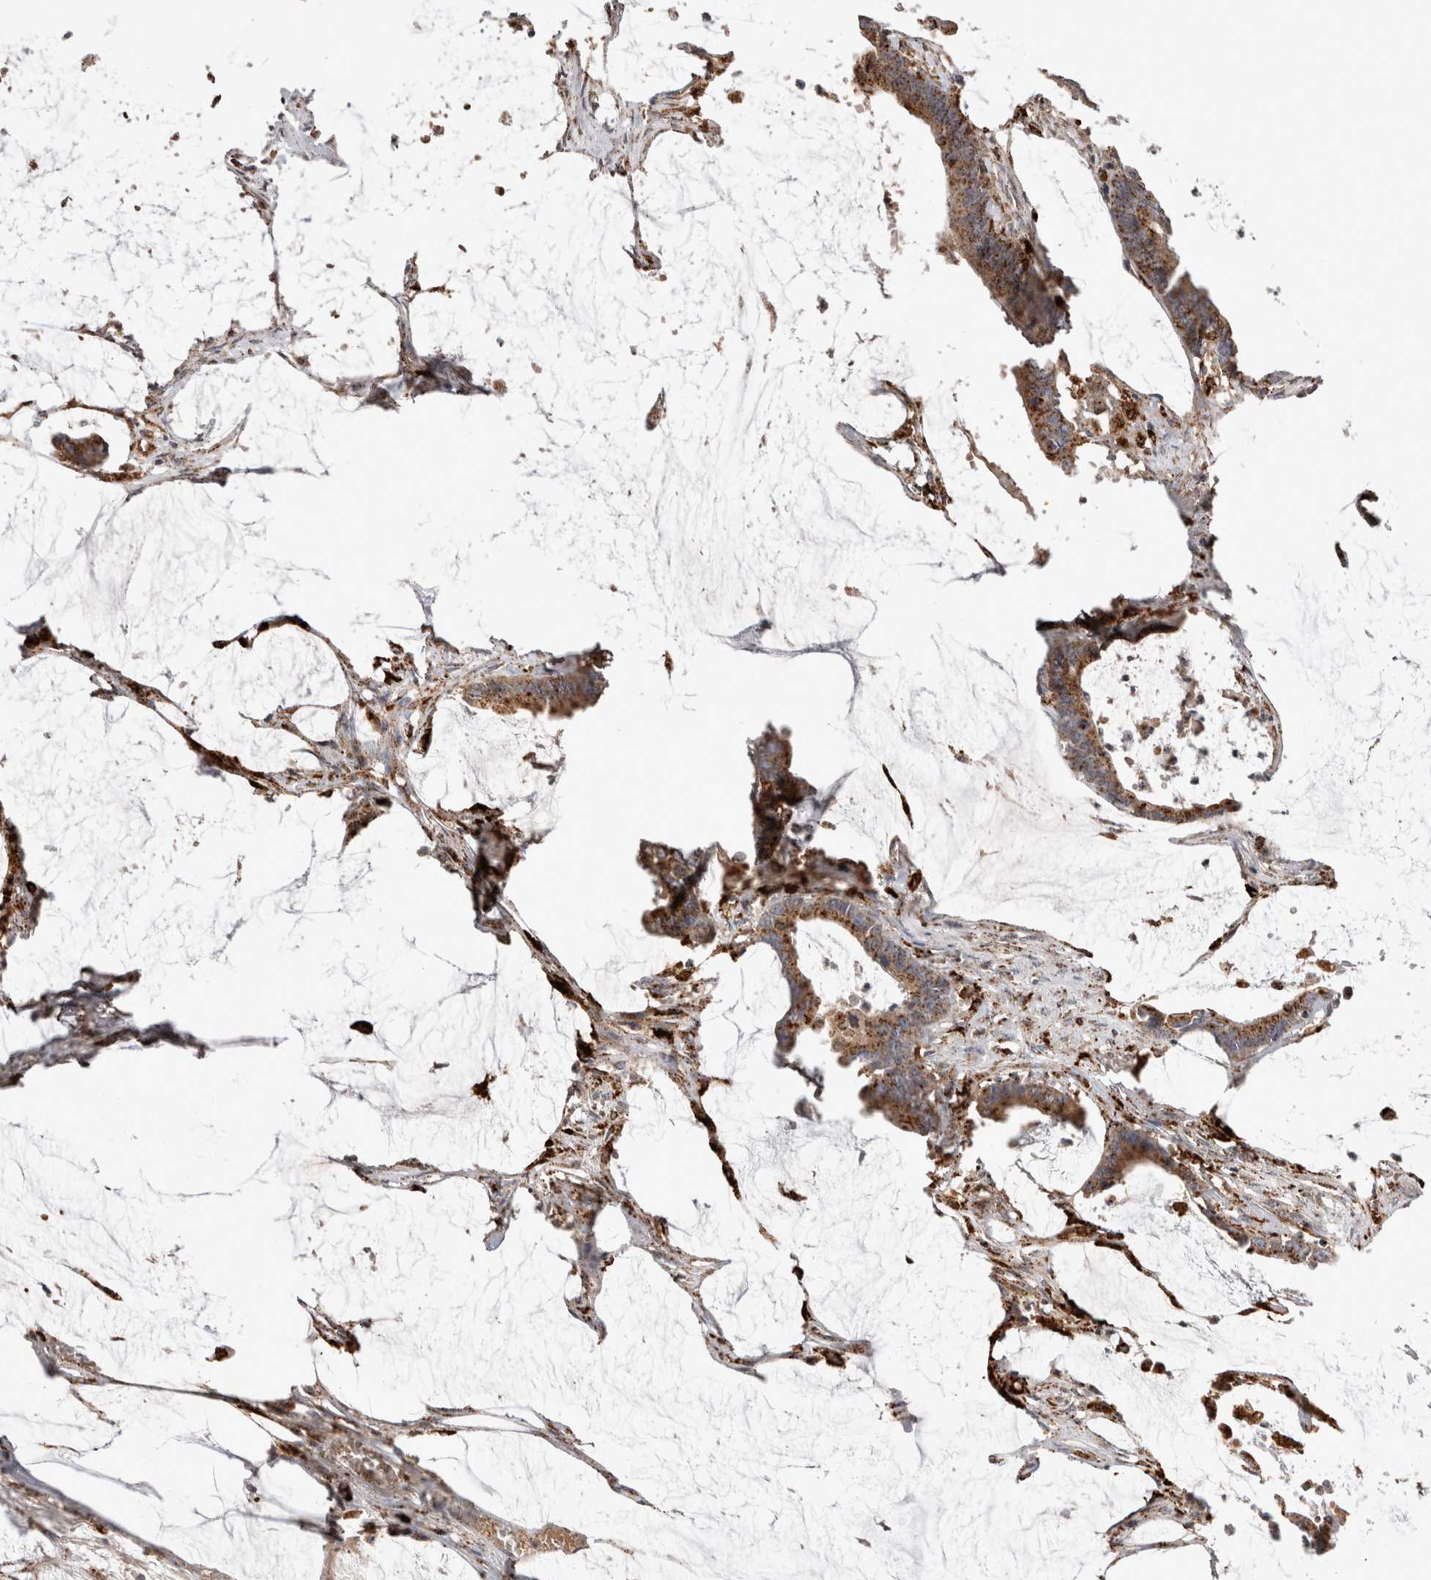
{"staining": {"intensity": "moderate", "quantity": ">75%", "location": "cytoplasmic/membranous"}, "tissue": "colorectal cancer", "cell_type": "Tumor cells", "image_type": "cancer", "snomed": [{"axis": "morphology", "description": "Adenocarcinoma, NOS"}, {"axis": "topography", "description": "Rectum"}], "caption": "Tumor cells display medium levels of moderate cytoplasmic/membranous expression in about >75% of cells in adenocarcinoma (colorectal).", "gene": "CTSA", "patient": {"sex": "female", "age": 66}}